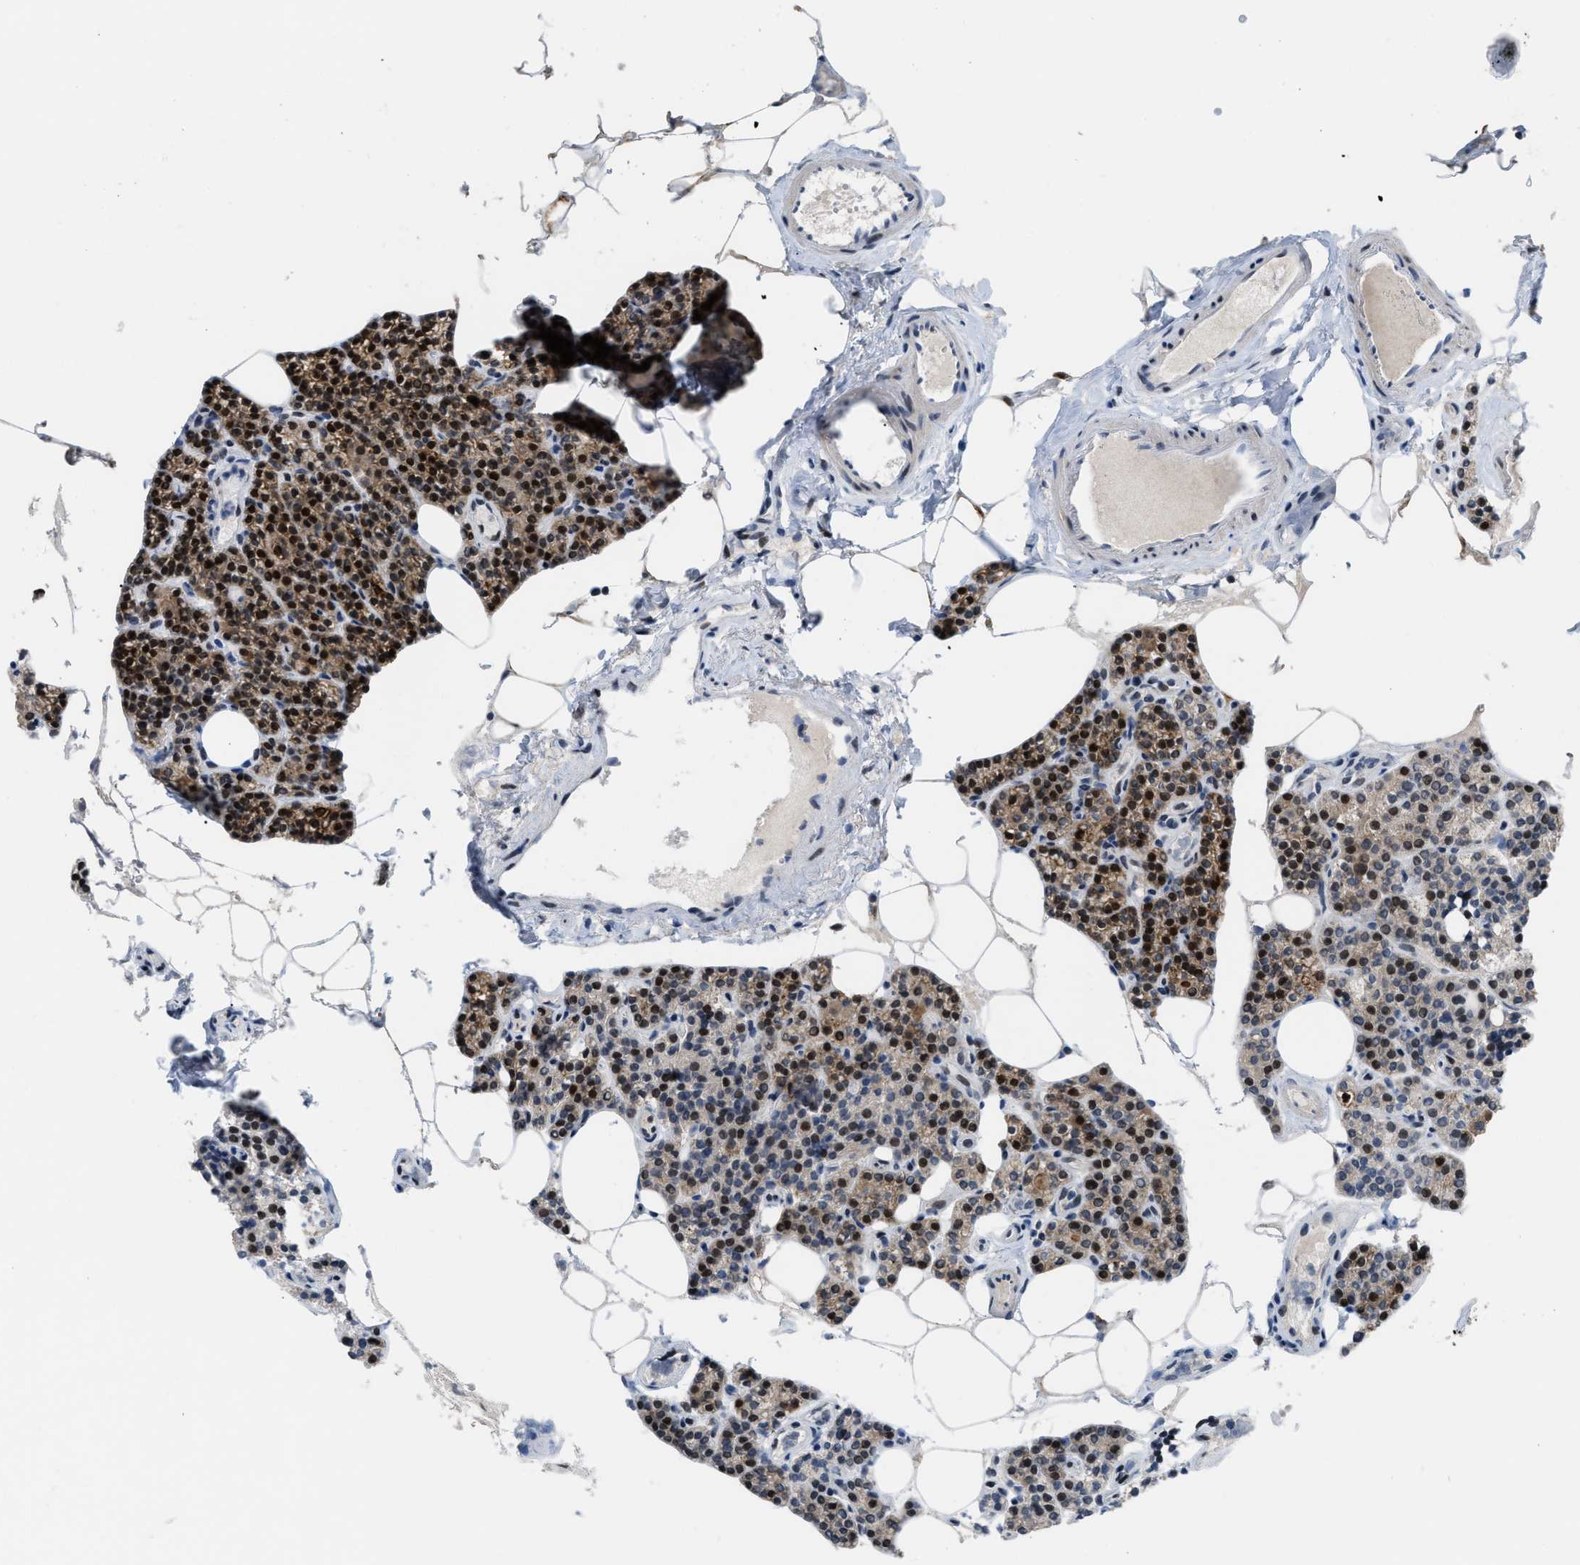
{"staining": {"intensity": "strong", "quantity": ">75%", "location": "cytoplasmic/membranous,nuclear"}, "tissue": "parathyroid gland", "cell_type": "Glandular cells", "image_type": "normal", "snomed": [{"axis": "morphology", "description": "Normal tissue, NOS"}, {"axis": "morphology", "description": "Adenoma, NOS"}, {"axis": "topography", "description": "Parathyroid gland"}], "caption": "DAB immunohistochemical staining of benign human parathyroid gland exhibits strong cytoplasmic/membranous,nuclear protein positivity in approximately >75% of glandular cells.", "gene": "SETDB1", "patient": {"sex": "female", "age": 70}}